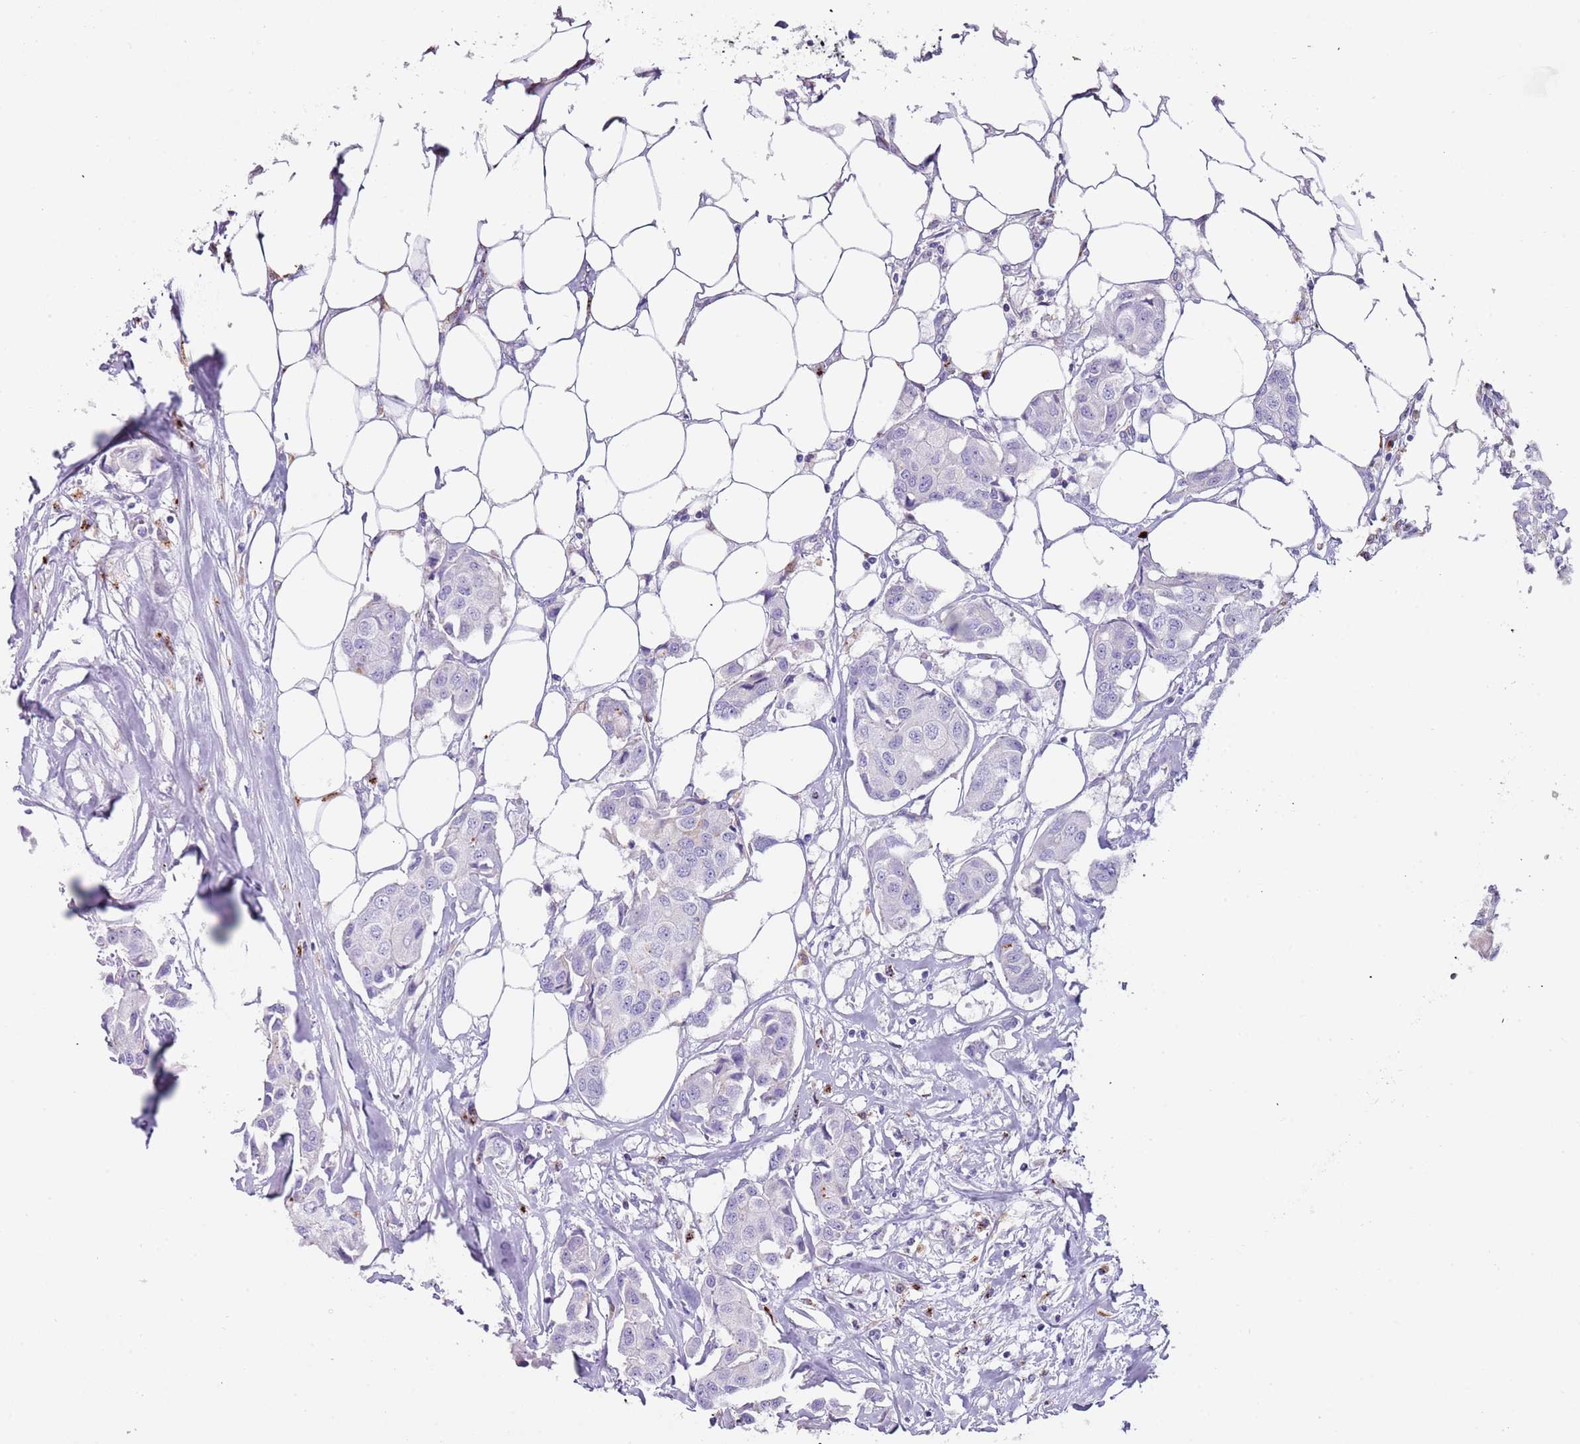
{"staining": {"intensity": "negative", "quantity": "none", "location": "none"}, "tissue": "breast cancer", "cell_type": "Tumor cells", "image_type": "cancer", "snomed": [{"axis": "morphology", "description": "Duct carcinoma"}, {"axis": "topography", "description": "Breast"}, {"axis": "topography", "description": "Lymph node"}], "caption": "The photomicrograph shows no staining of tumor cells in infiltrating ductal carcinoma (breast).", "gene": "LRRN3", "patient": {"sex": "female", "age": 80}}